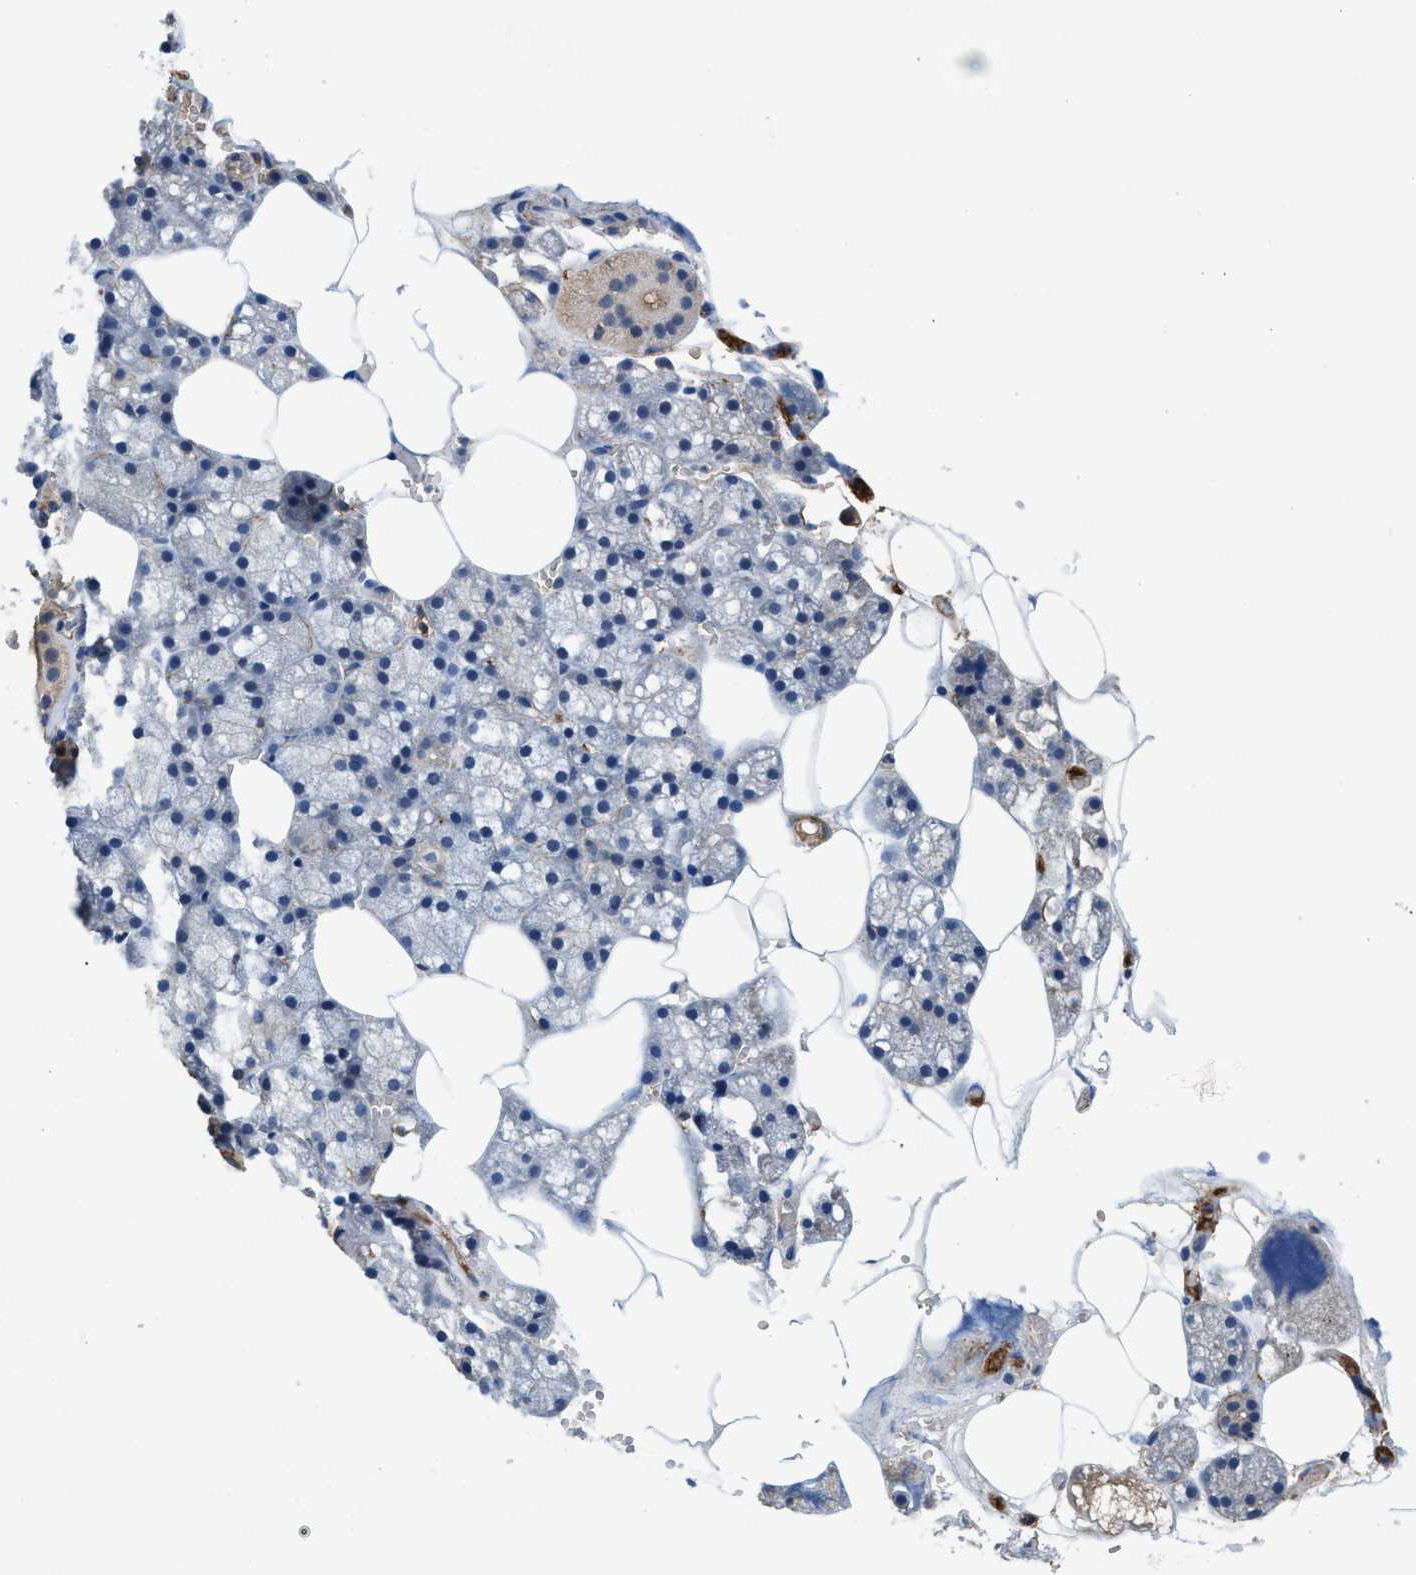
{"staining": {"intensity": "weak", "quantity": "<25%", "location": "cytoplasmic/membranous"}, "tissue": "salivary gland", "cell_type": "Glandular cells", "image_type": "normal", "snomed": [{"axis": "morphology", "description": "Normal tissue, NOS"}, {"axis": "topography", "description": "Salivary gland"}], "caption": "DAB immunohistochemical staining of benign salivary gland reveals no significant expression in glandular cells.", "gene": "LINGO2", "patient": {"sex": "male", "age": 62}}